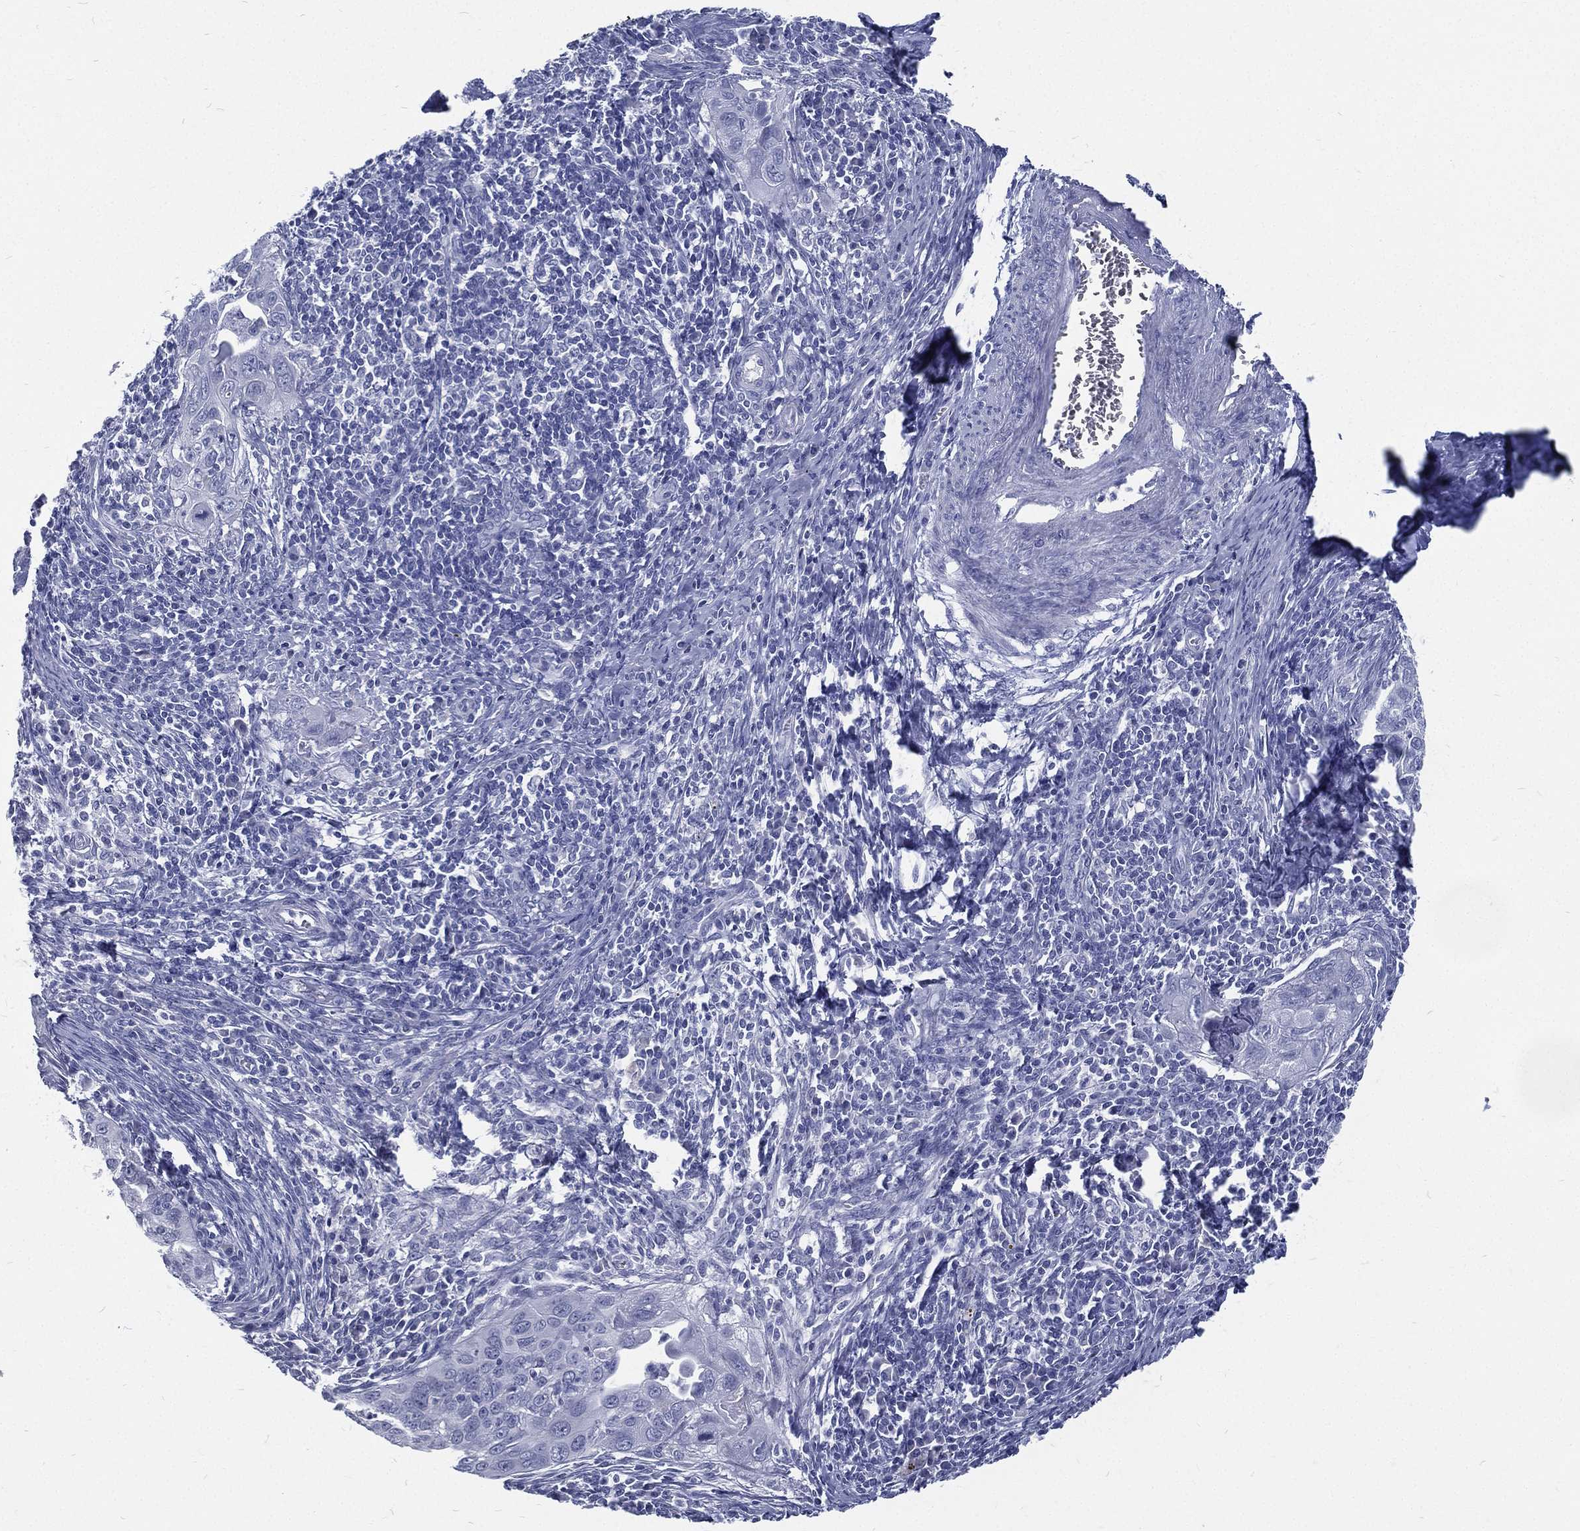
{"staining": {"intensity": "negative", "quantity": "none", "location": "none"}, "tissue": "cervical cancer", "cell_type": "Tumor cells", "image_type": "cancer", "snomed": [{"axis": "morphology", "description": "Squamous cell carcinoma, NOS"}, {"axis": "topography", "description": "Cervix"}], "caption": "IHC of cervical cancer (squamous cell carcinoma) reveals no positivity in tumor cells.", "gene": "RSPH4A", "patient": {"sex": "female", "age": 26}}